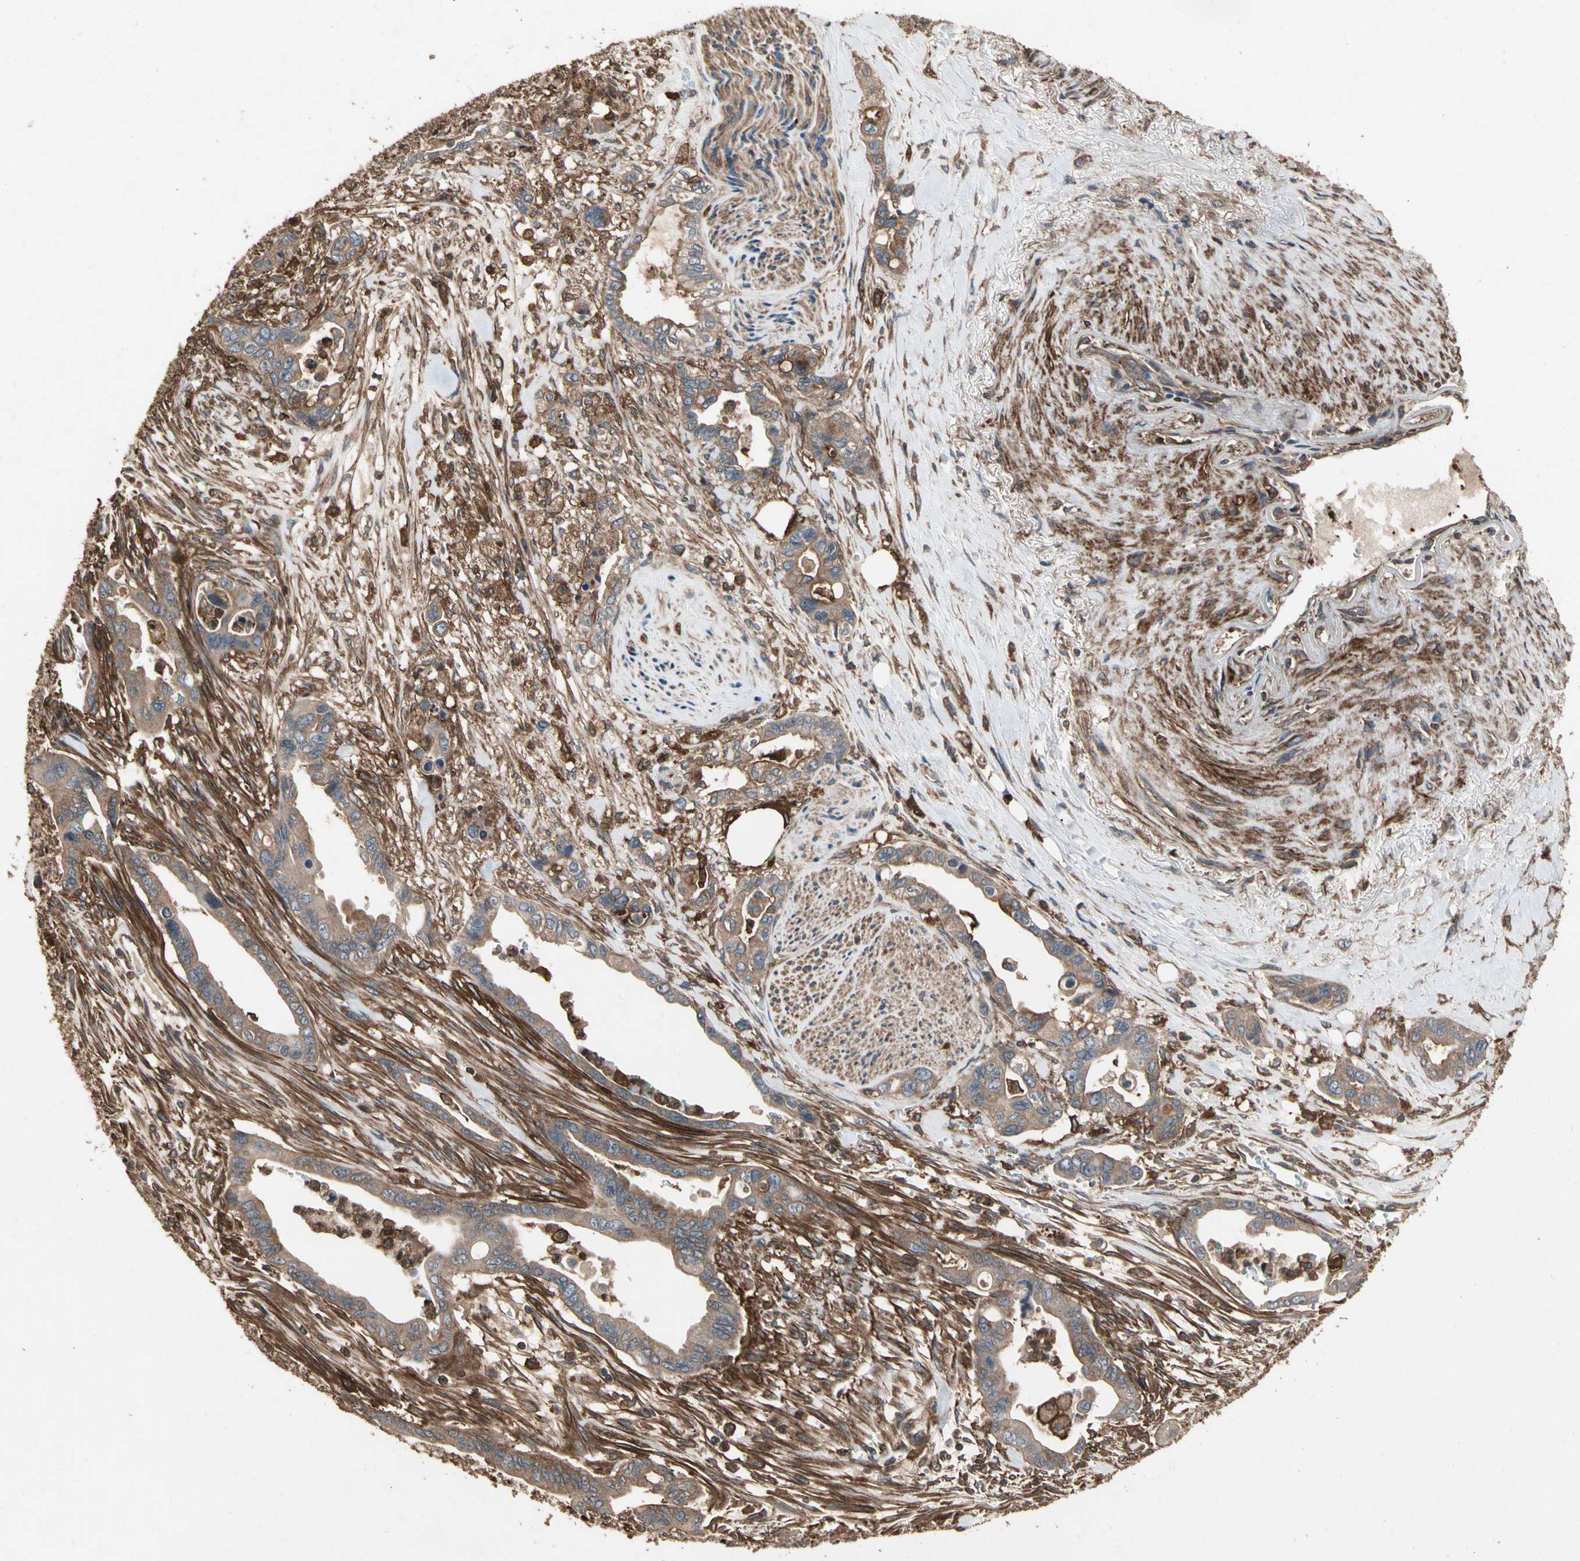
{"staining": {"intensity": "moderate", "quantity": ">75%", "location": "cytoplasmic/membranous"}, "tissue": "pancreatic cancer", "cell_type": "Tumor cells", "image_type": "cancer", "snomed": [{"axis": "morphology", "description": "Adenocarcinoma, NOS"}, {"axis": "topography", "description": "Pancreas"}], "caption": "Pancreatic cancer was stained to show a protein in brown. There is medium levels of moderate cytoplasmic/membranous expression in about >75% of tumor cells.", "gene": "AGBL2", "patient": {"sex": "male", "age": 70}}